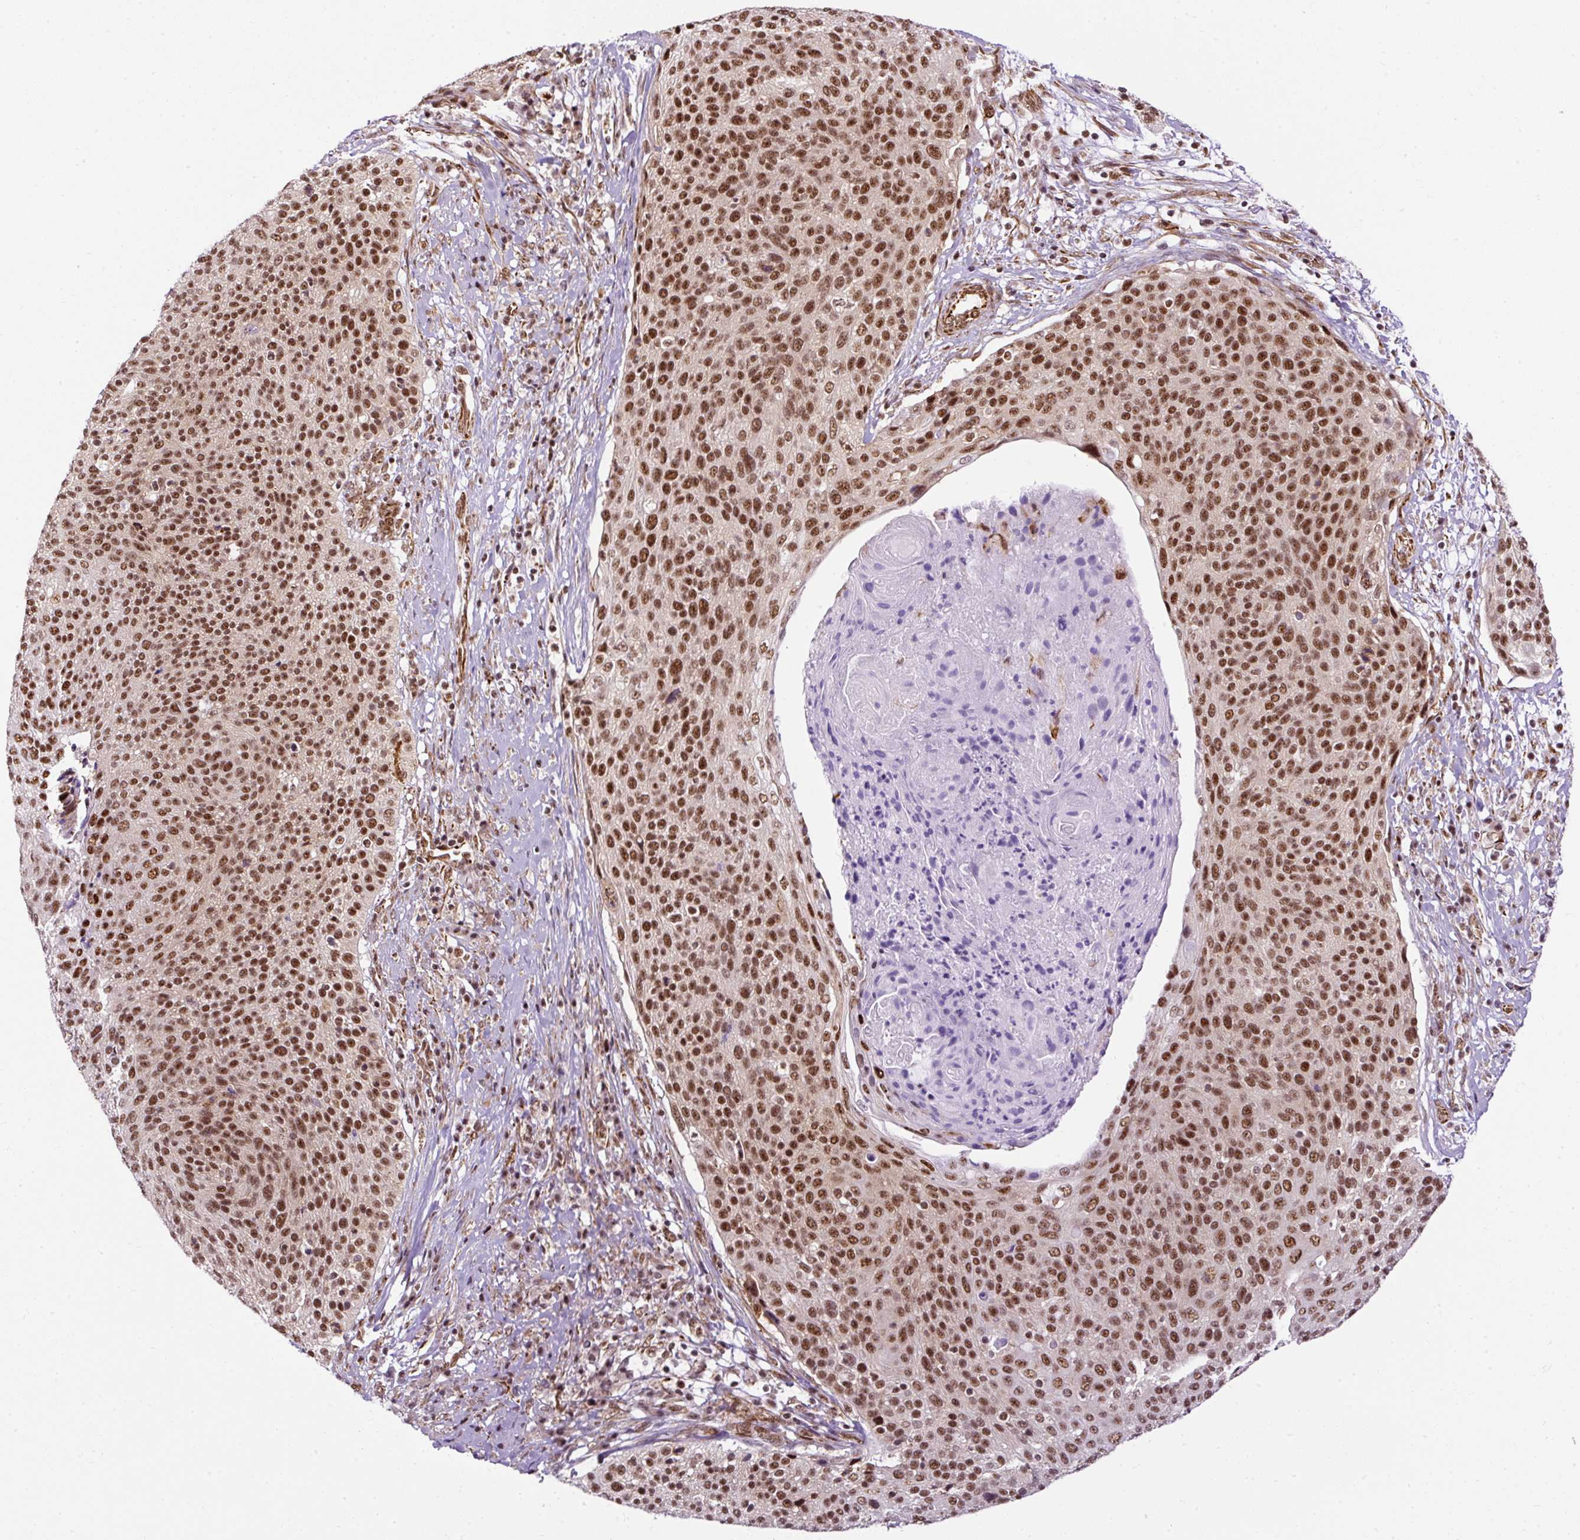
{"staining": {"intensity": "moderate", "quantity": ">75%", "location": "nuclear"}, "tissue": "cervical cancer", "cell_type": "Tumor cells", "image_type": "cancer", "snomed": [{"axis": "morphology", "description": "Squamous cell carcinoma, NOS"}, {"axis": "topography", "description": "Cervix"}], "caption": "A photomicrograph showing moderate nuclear expression in approximately >75% of tumor cells in cervical cancer (squamous cell carcinoma), as visualized by brown immunohistochemical staining.", "gene": "LUC7L2", "patient": {"sex": "female", "age": 31}}